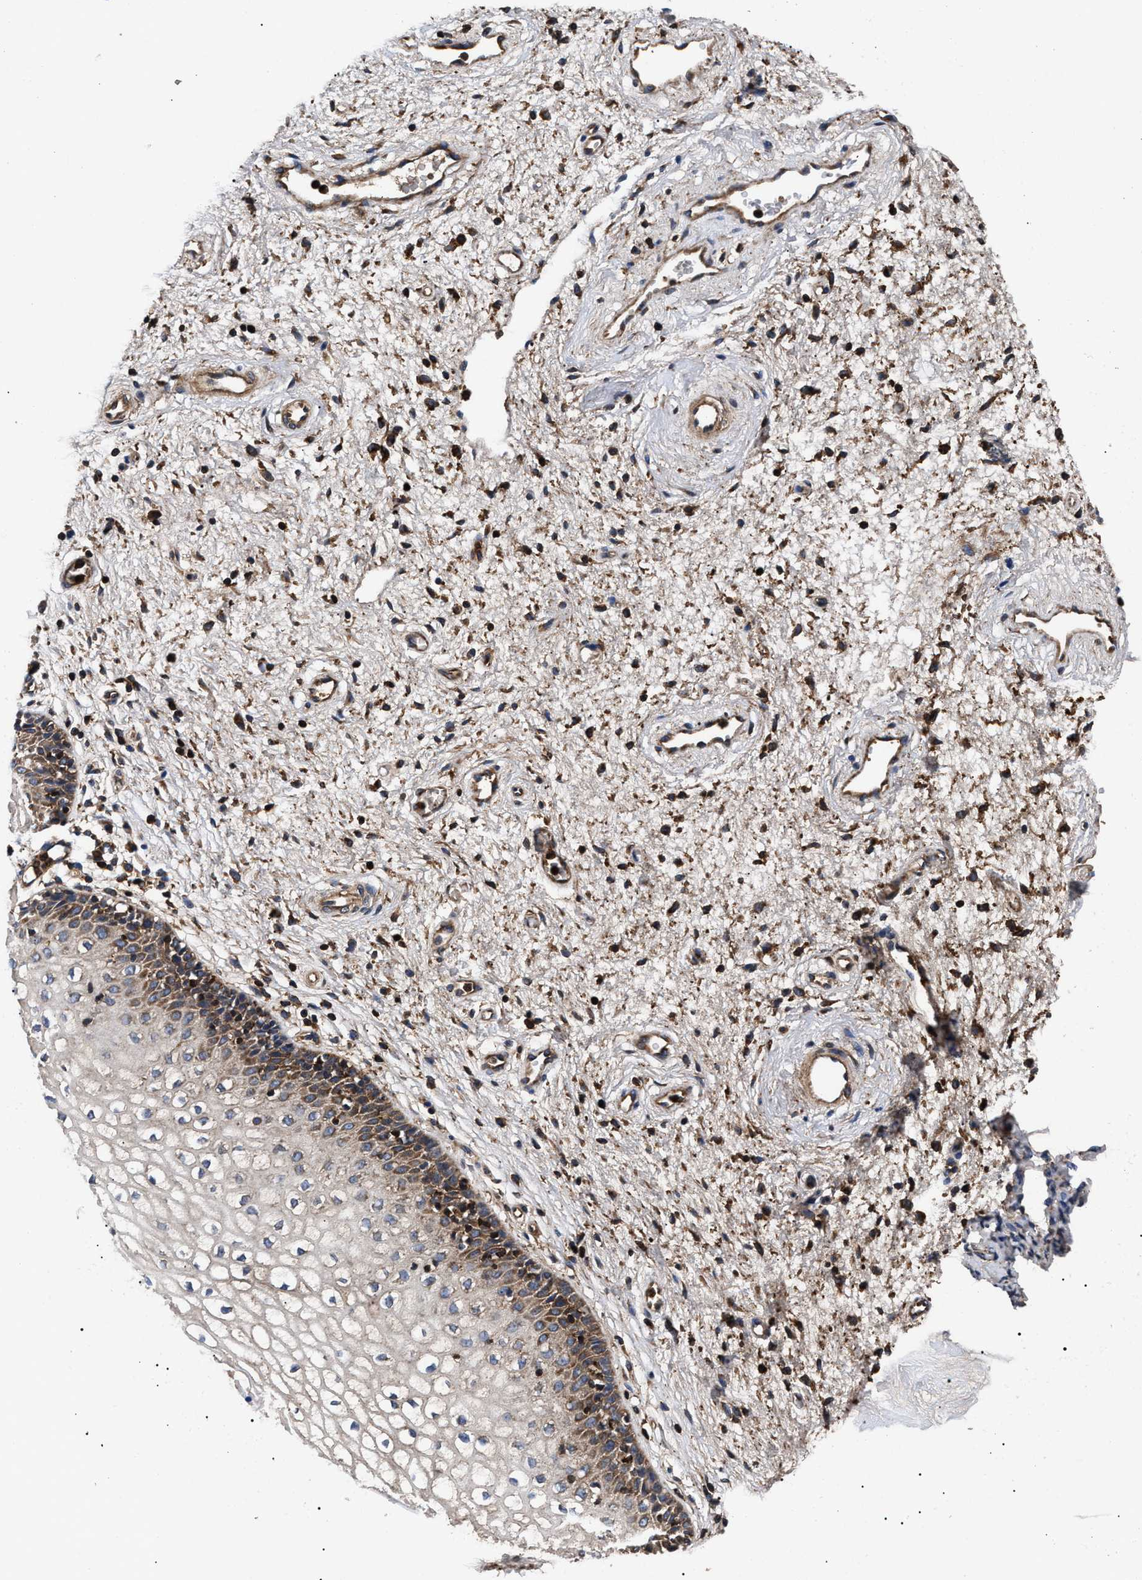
{"staining": {"intensity": "moderate", "quantity": "25%-75%", "location": "cytoplasmic/membranous"}, "tissue": "vagina", "cell_type": "Squamous epithelial cells", "image_type": "normal", "snomed": [{"axis": "morphology", "description": "Normal tissue, NOS"}, {"axis": "topography", "description": "Vagina"}], "caption": "High-power microscopy captured an IHC histopathology image of unremarkable vagina, revealing moderate cytoplasmic/membranous positivity in about 25%-75% of squamous epithelial cells. The staining was performed using DAB, with brown indicating positive protein expression. Nuclei are stained blue with hematoxylin.", "gene": "ENSG00000286112", "patient": {"sex": "female", "age": 34}}